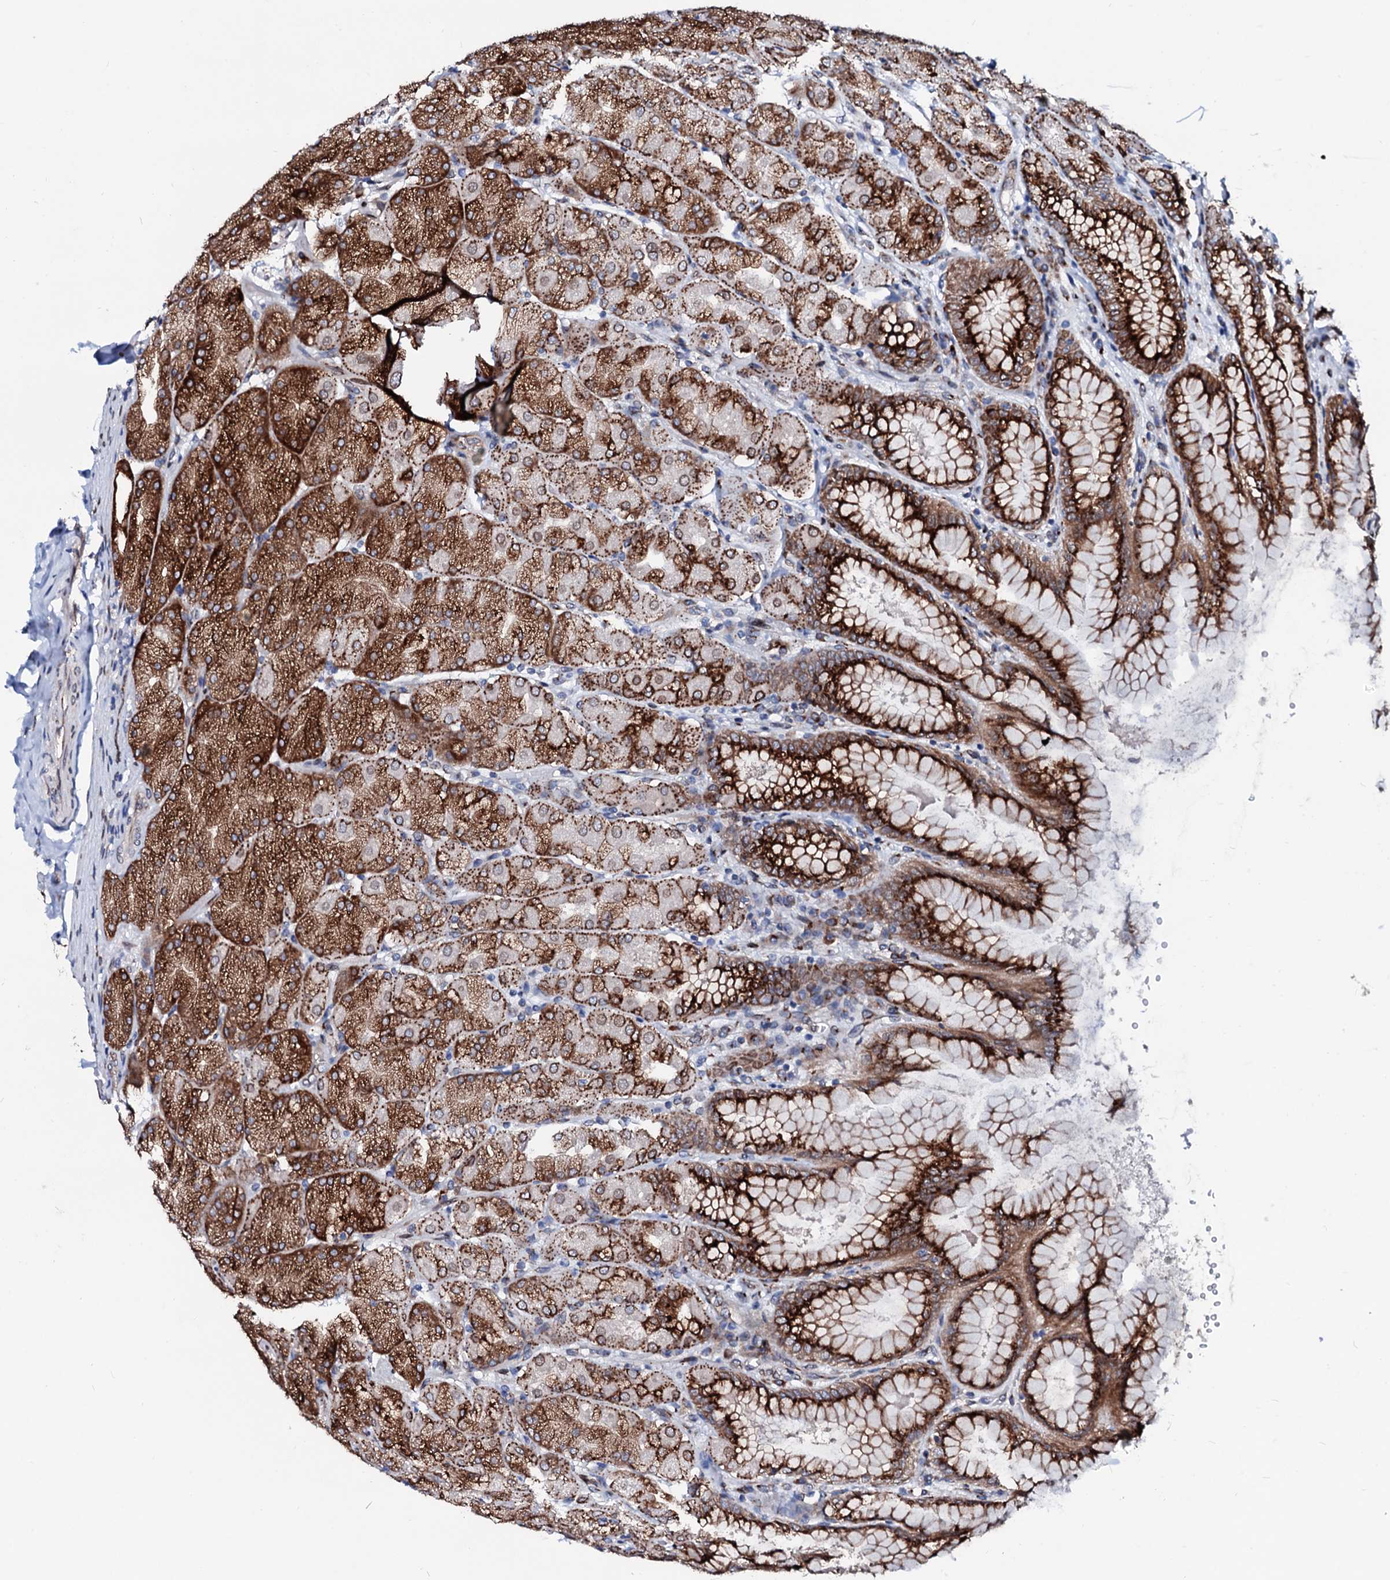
{"staining": {"intensity": "strong", "quantity": ">75%", "location": "cytoplasmic/membranous"}, "tissue": "stomach", "cell_type": "Glandular cells", "image_type": "normal", "snomed": [{"axis": "morphology", "description": "Normal tissue, NOS"}, {"axis": "topography", "description": "Stomach, upper"}], "caption": "Protein staining of normal stomach demonstrates strong cytoplasmic/membranous staining in approximately >75% of glandular cells. (Stains: DAB in brown, nuclei in blue, Microscopy: brightfield microscopy at high magnification).", "gene": "TMCO3", "patient": {"sex": "female", "age": 56}}